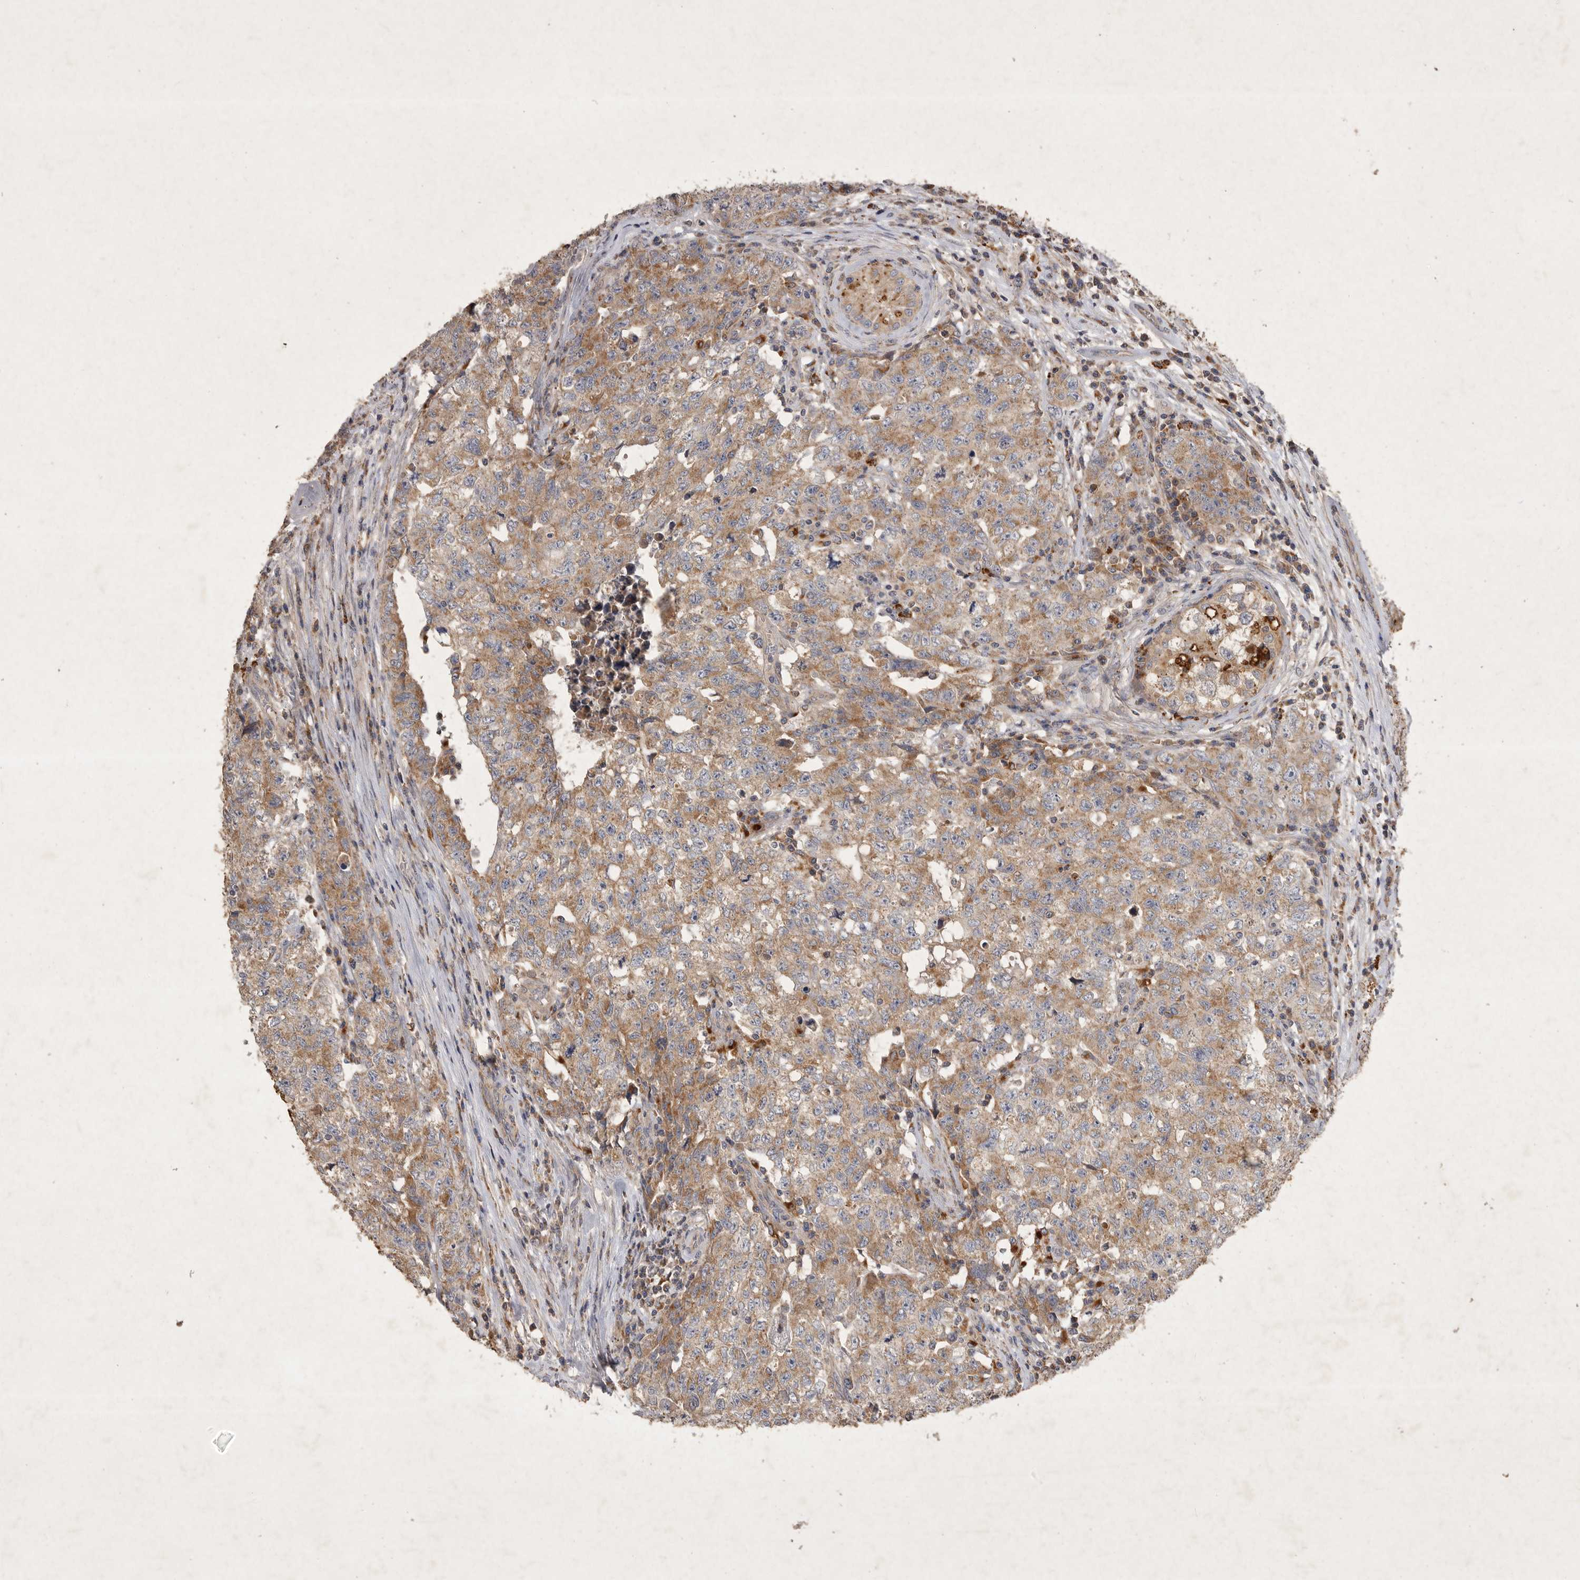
{"staining": {"intensity": "moderate", "quantity": ">75%", "location": "cytoplasmic/membranous"}, "tissue": "testis cancer", "cell_type": "Tumor cells", "image_type": "cancer", "snomed": [{"axis": "morphology", "description": "Carcinoma, Embryonal, NOS"}, {"axis": "topography", "description": "Testis"}], "caption": "Approximately >75% of tumor cells in embryonal carcinoma (testis) exhibit moderate cytoplasmic/membranous protein positivity as visualized by brown immunohistochemical staining.", "gene": "MRPL41", "patient": {"sex": "male", "age": 28}}